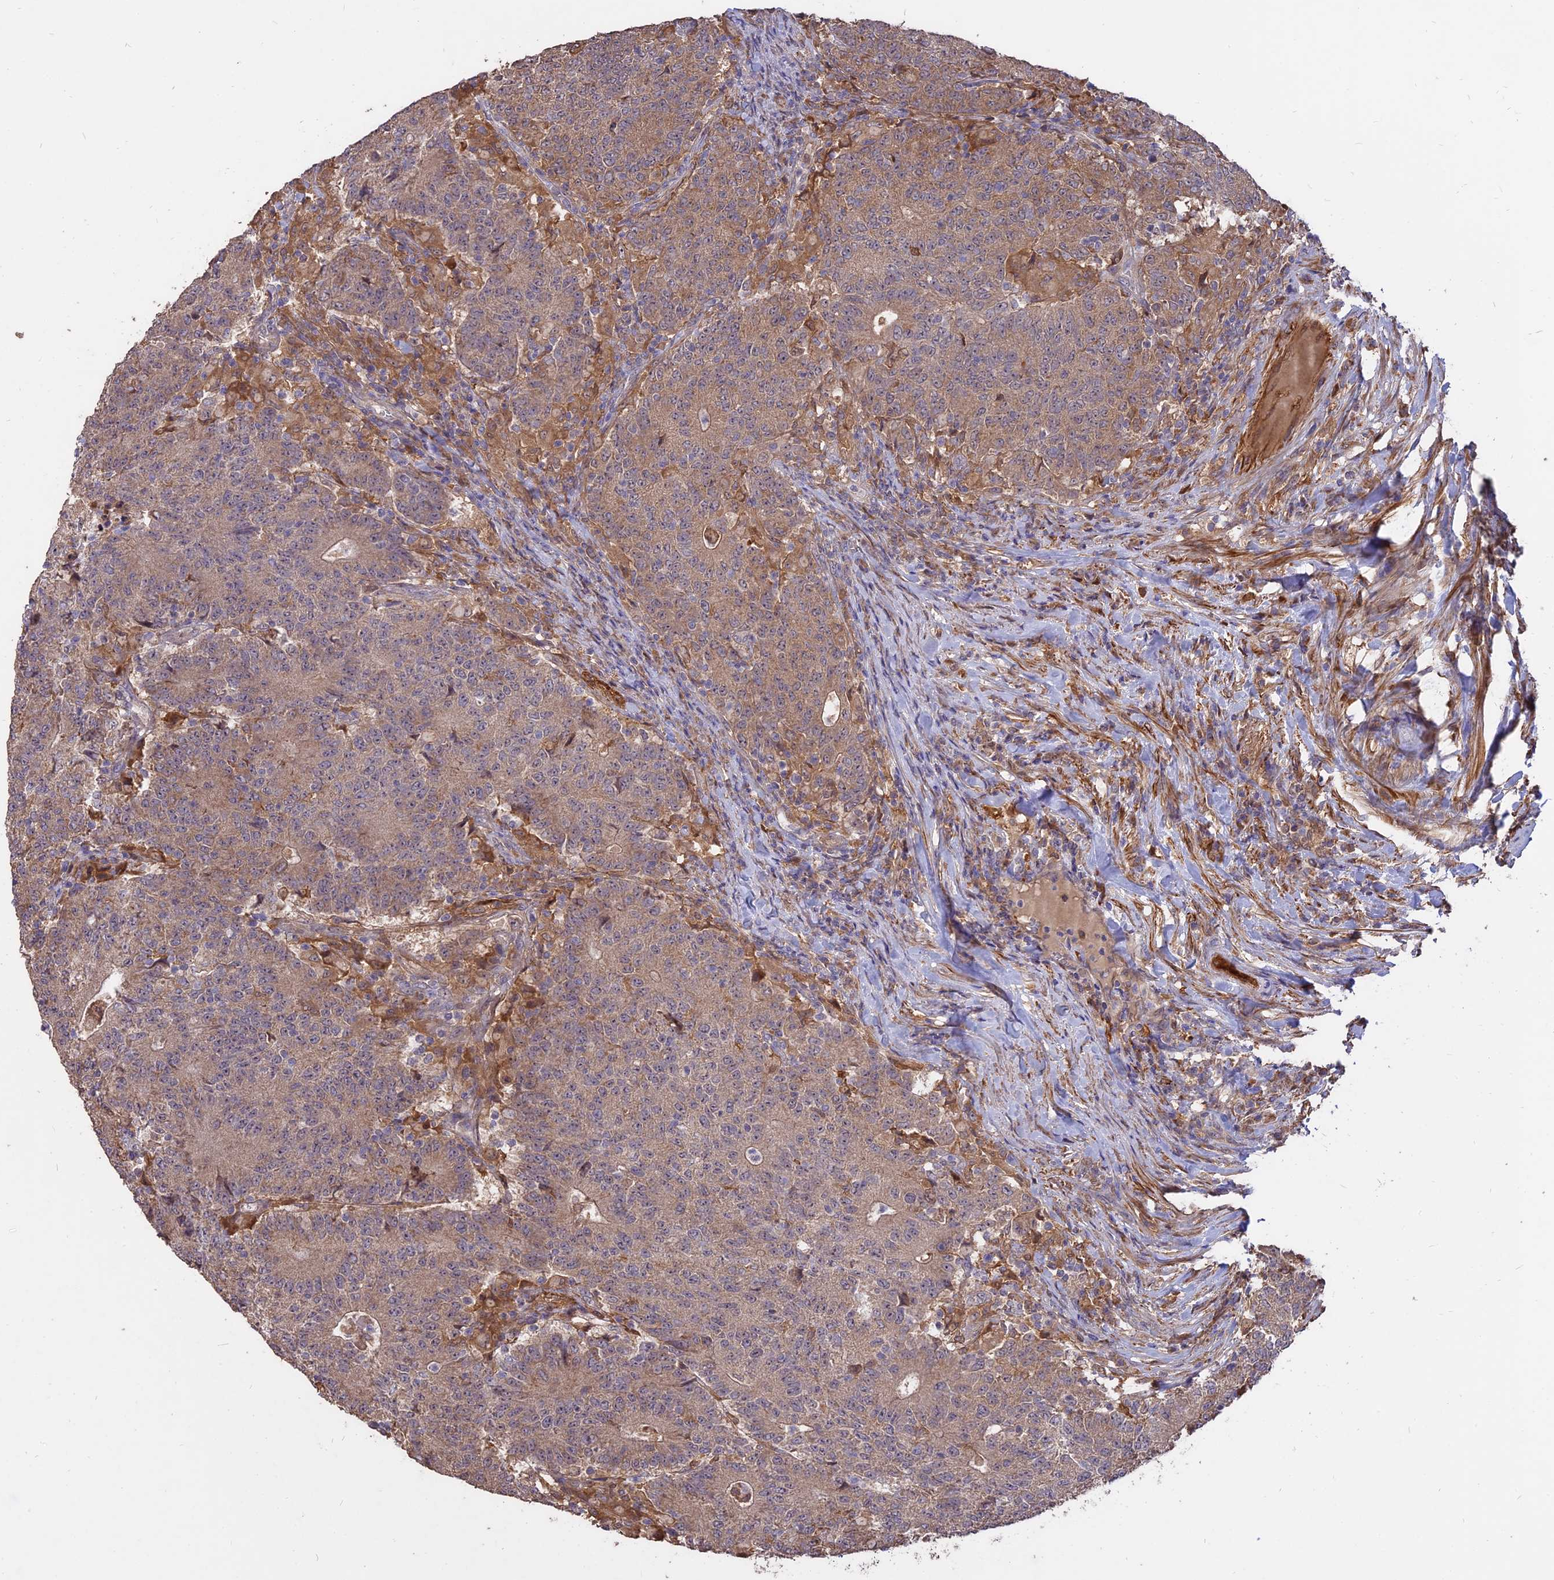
{"staining": {"intensity": "moderate", "quantity": ">75%", "location": "cytoplasmic/membranous"}, "tissue": "colorectal cancer", "cell_type": "Tumor cells", "image_type": "cancer", "snomed": [{"axis": "morphology", "description": "Adenocarcinoma, NOS"}, {"axis": "topography", "description": "Colon"}], "caption": "Human colorectal adenocarcinoma stained for a protein (brown) reveals moderate cytoplasmic/membranous positive staining in about >75% of tumor cells.", "gene": "SAC3D1", "patient": {"sex": "female", "age": 75}}